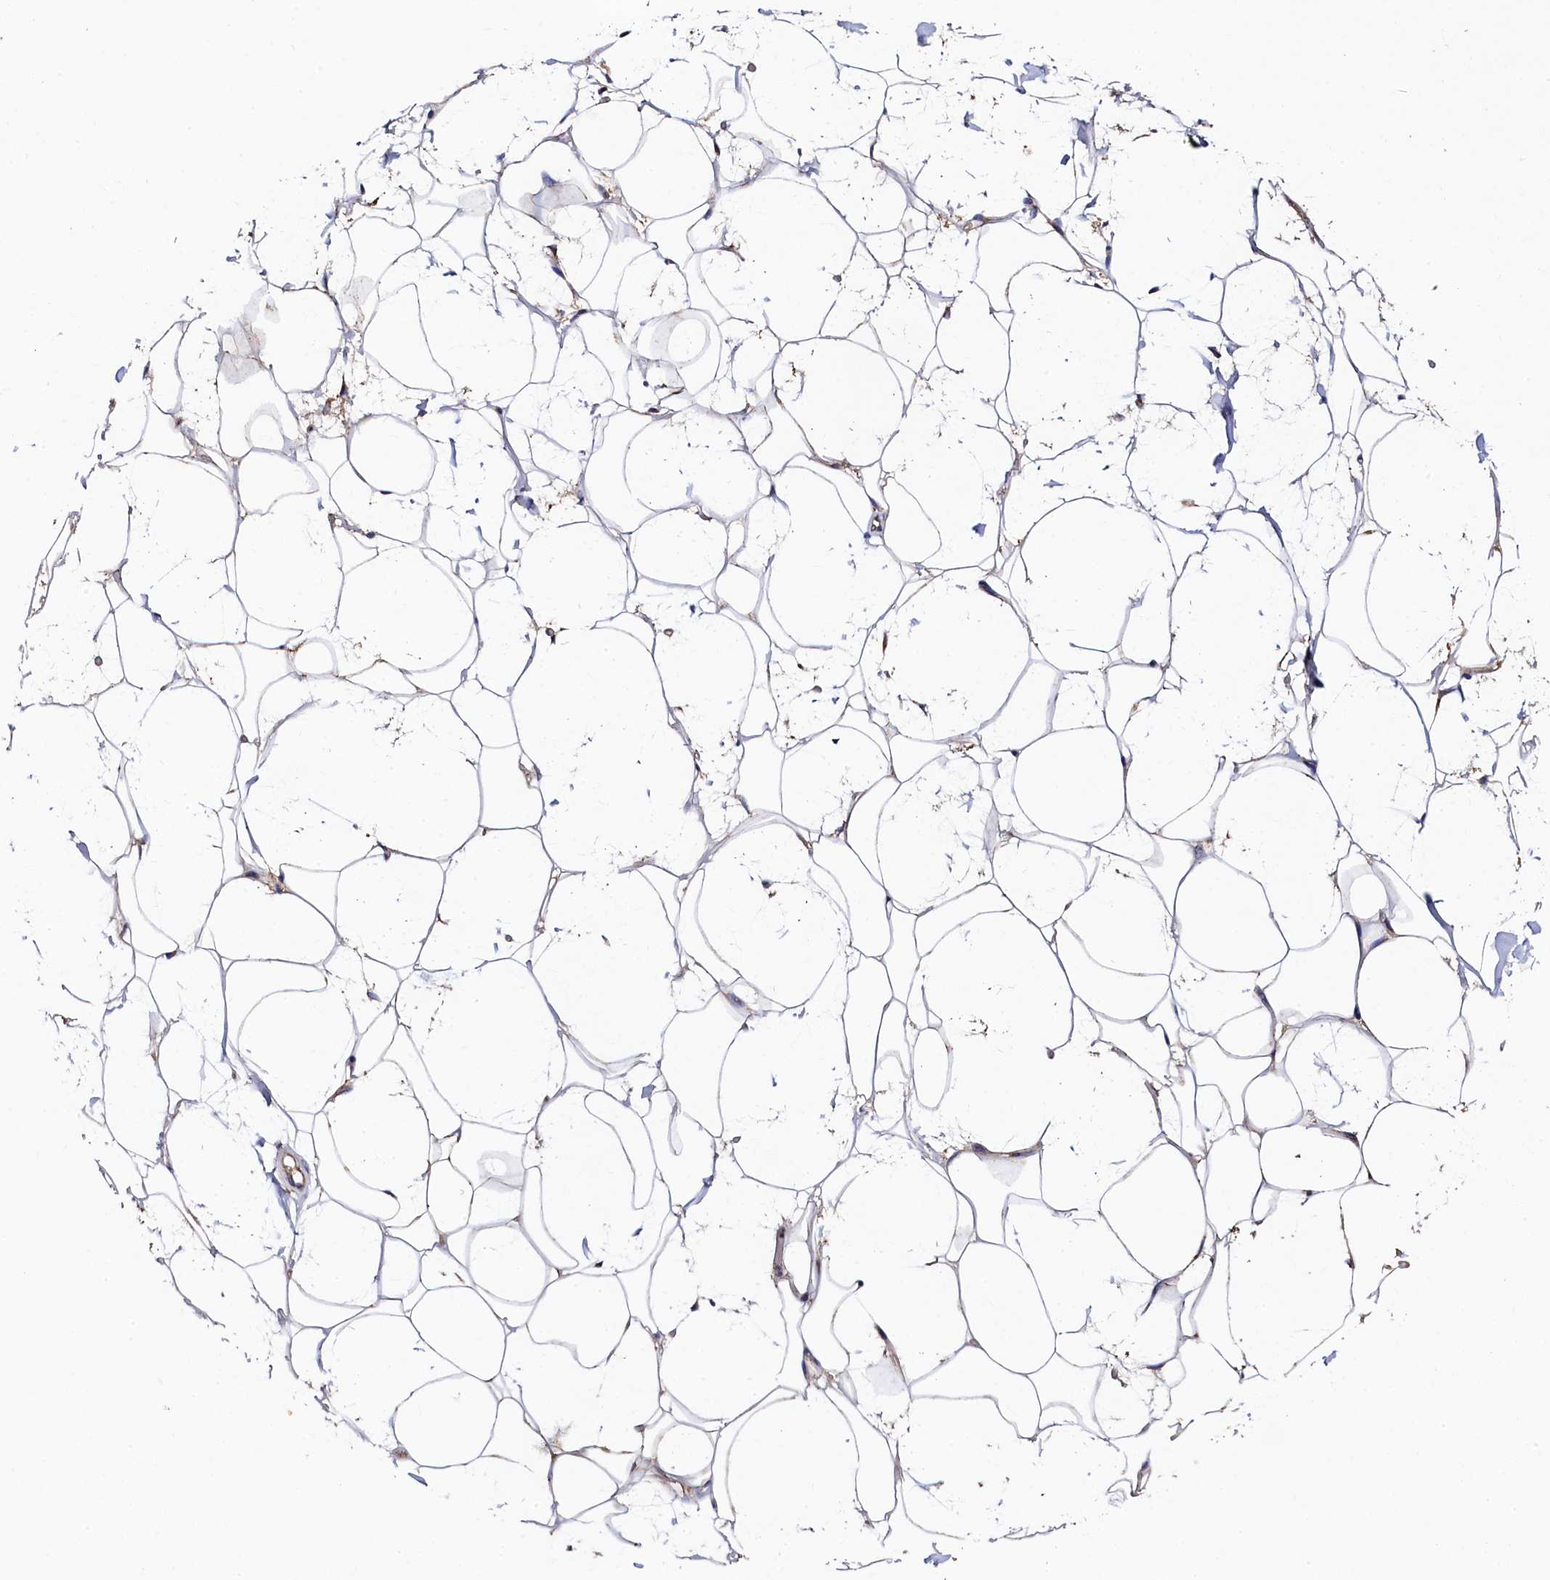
{"staining": {"intensity": "moderate", "quantity": "25%-75%", "location": "cytoplasmic/membranous"}, "tissue": "adipose tissue", "cell_type": "Adipocytes", "image_type": "normal", "snomed": [{"axis": "morphology", "description": "Normal tissue, NOS"}, {"axis": "topography", "description": "Breast"}], "caption": "Normal adipose tissue reveals moderate cytoplasmic/membranous staining in about 25%-75% of adipocytes The protein of interest is shown in brown color, while the nuclei are stained blue..", "gene": "TK2", "patient": {"sex": "female", "age": 26}}